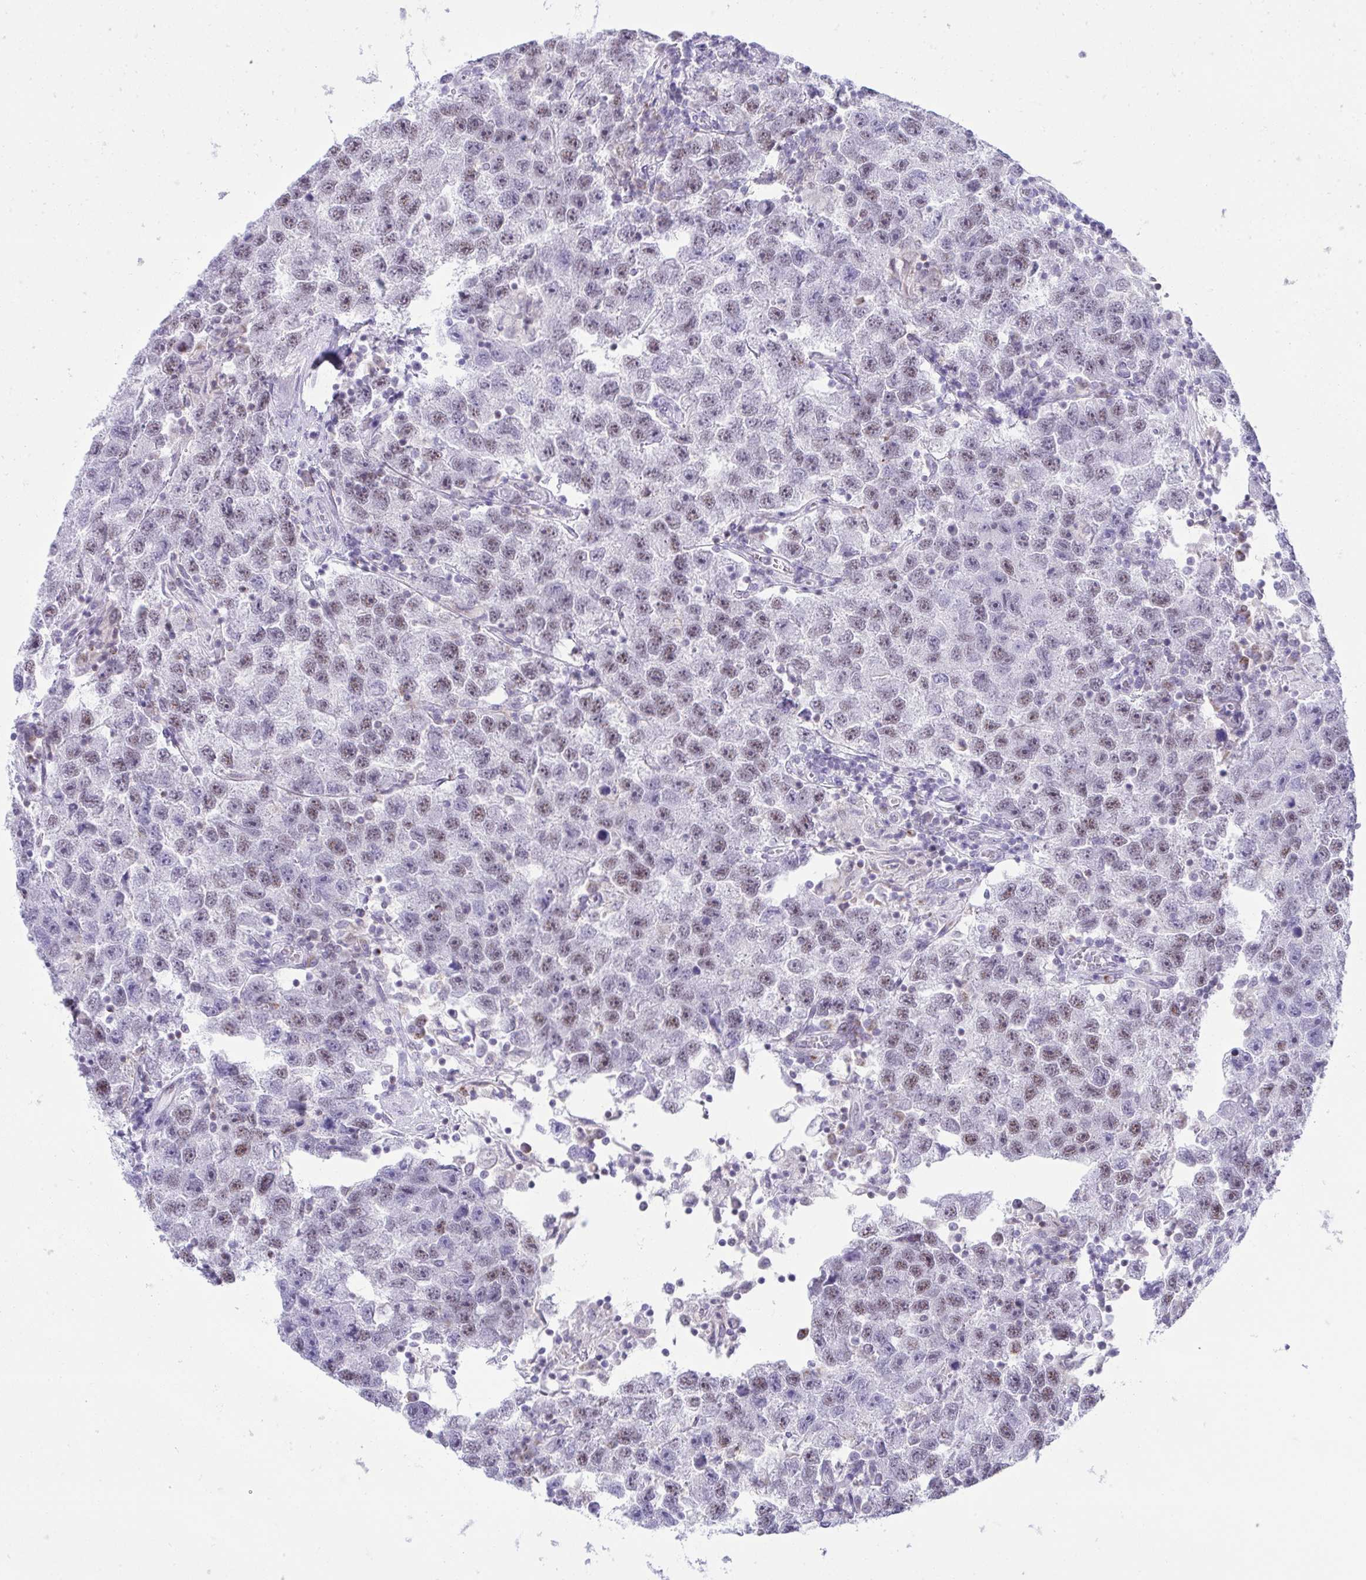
{"staining": {"intensity": "weak", "quantity": "25%-75%", "location": "nuclear"}, "tissue": "testis cancer", "cell_type": "Tumor cells", "image_type": "cancer", "snomed": [{"axis": "morphology", "description": "Seminoma, NOS"}, {"axis": "topography", "description": "Testis"}], "caption": "A high-resolution histopathology image shows immunohistochemistry staining of seminoma (testis), which shows weak nuclear staining in approximately 25%-75% of tumor cells. (DAB IHC with brightfield microscopy, high magnification).", "gene": "PLA2G12B", "patient": {"sex": "male", "age": 26}}